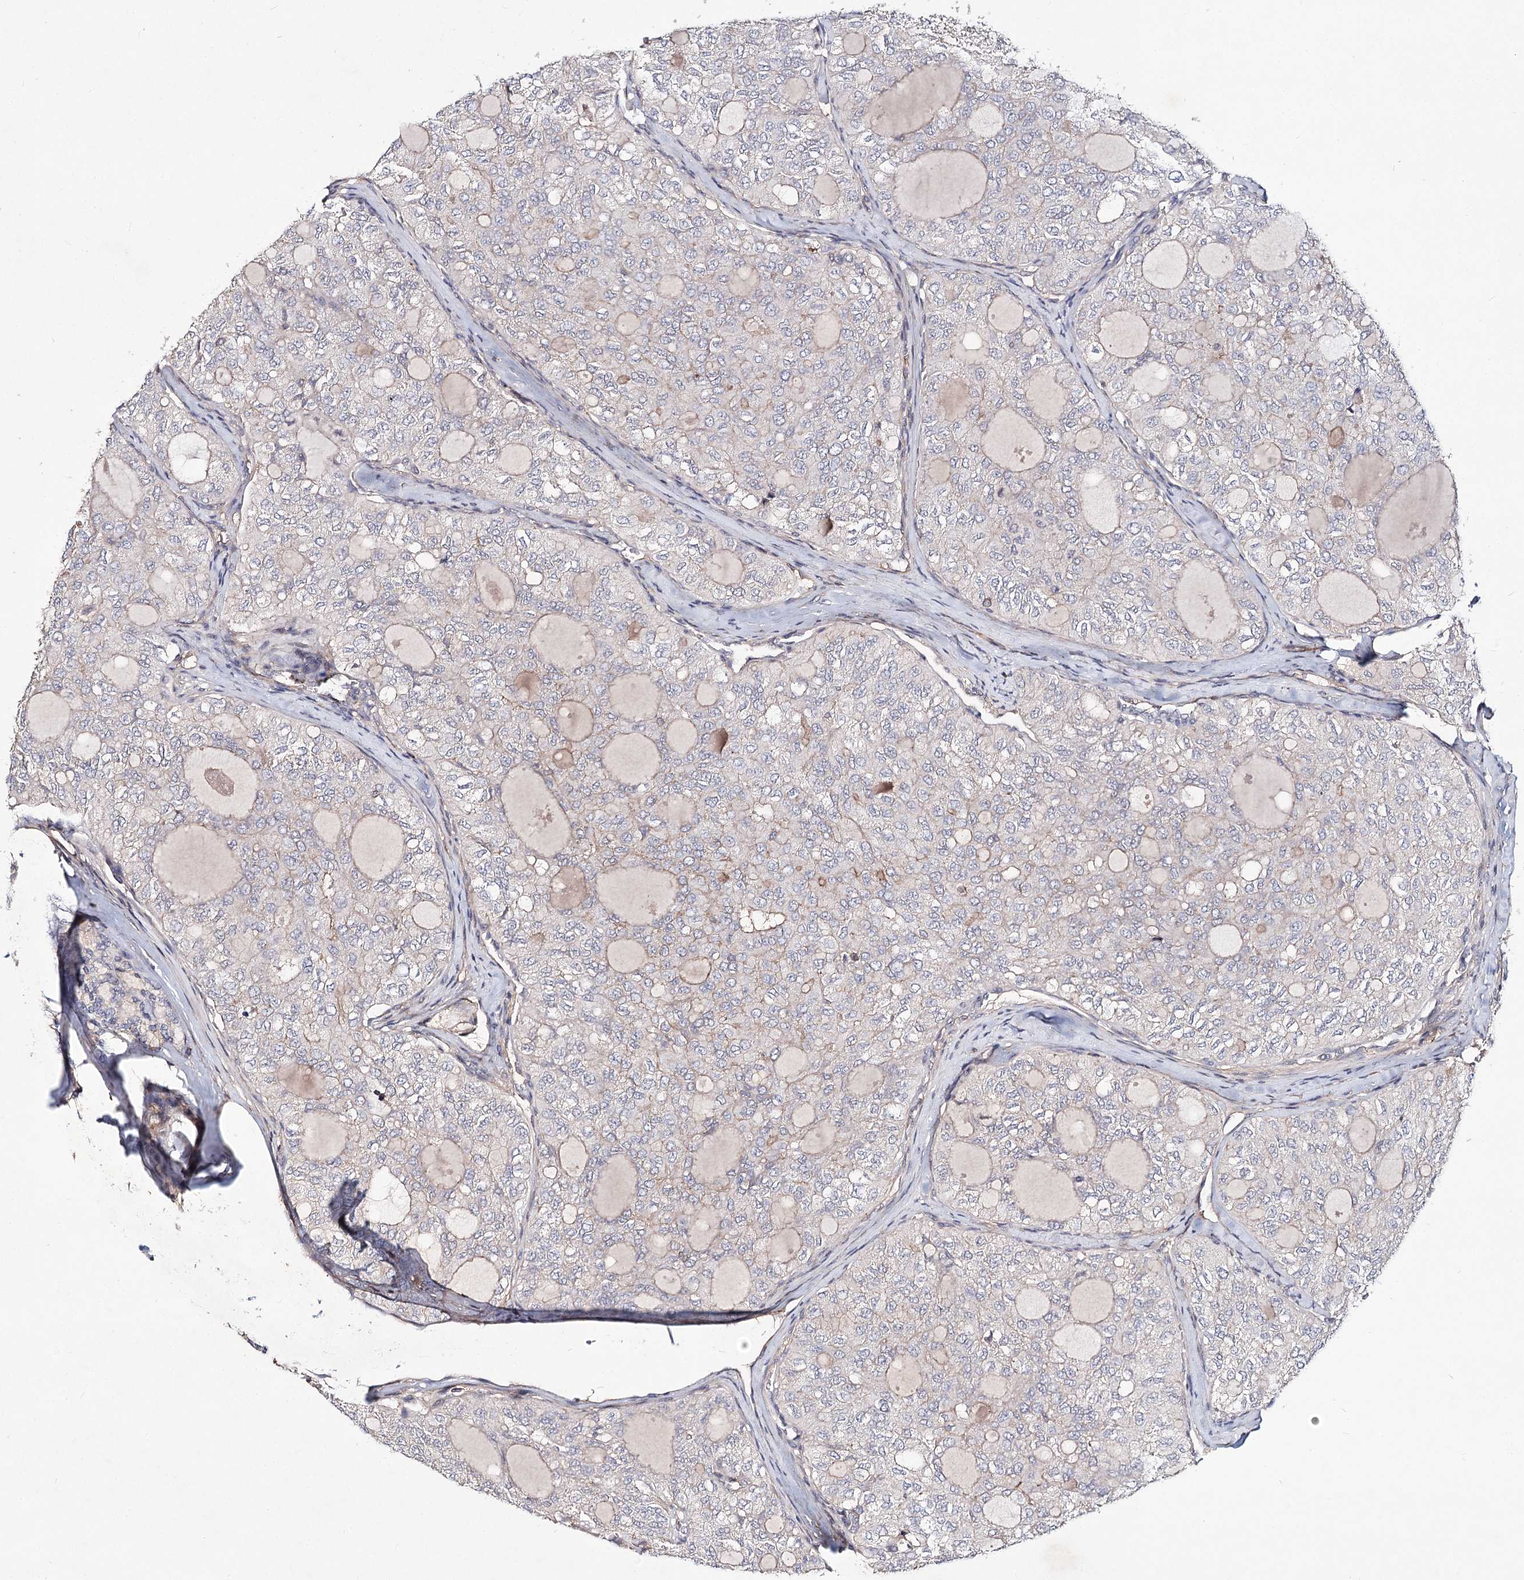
{"staining": {"intensity": "negative", "quantity": "none", "location": "none"}, "tissue": "thyroid cancer", "cell_type": "Tumor cells", "image_type": "cancer", "snomed": [{"axis": "morphology", "description": "Follicular adenoma carcinoma, NOS"}, {"axis": "topography", "description": "Thyroid gland"}], "caption": "Image shows no protein expression in tumor cells of thyroid cancer tissue.", "gene": "TMEM218", "patient": {"sex": "male", "age": 75}}